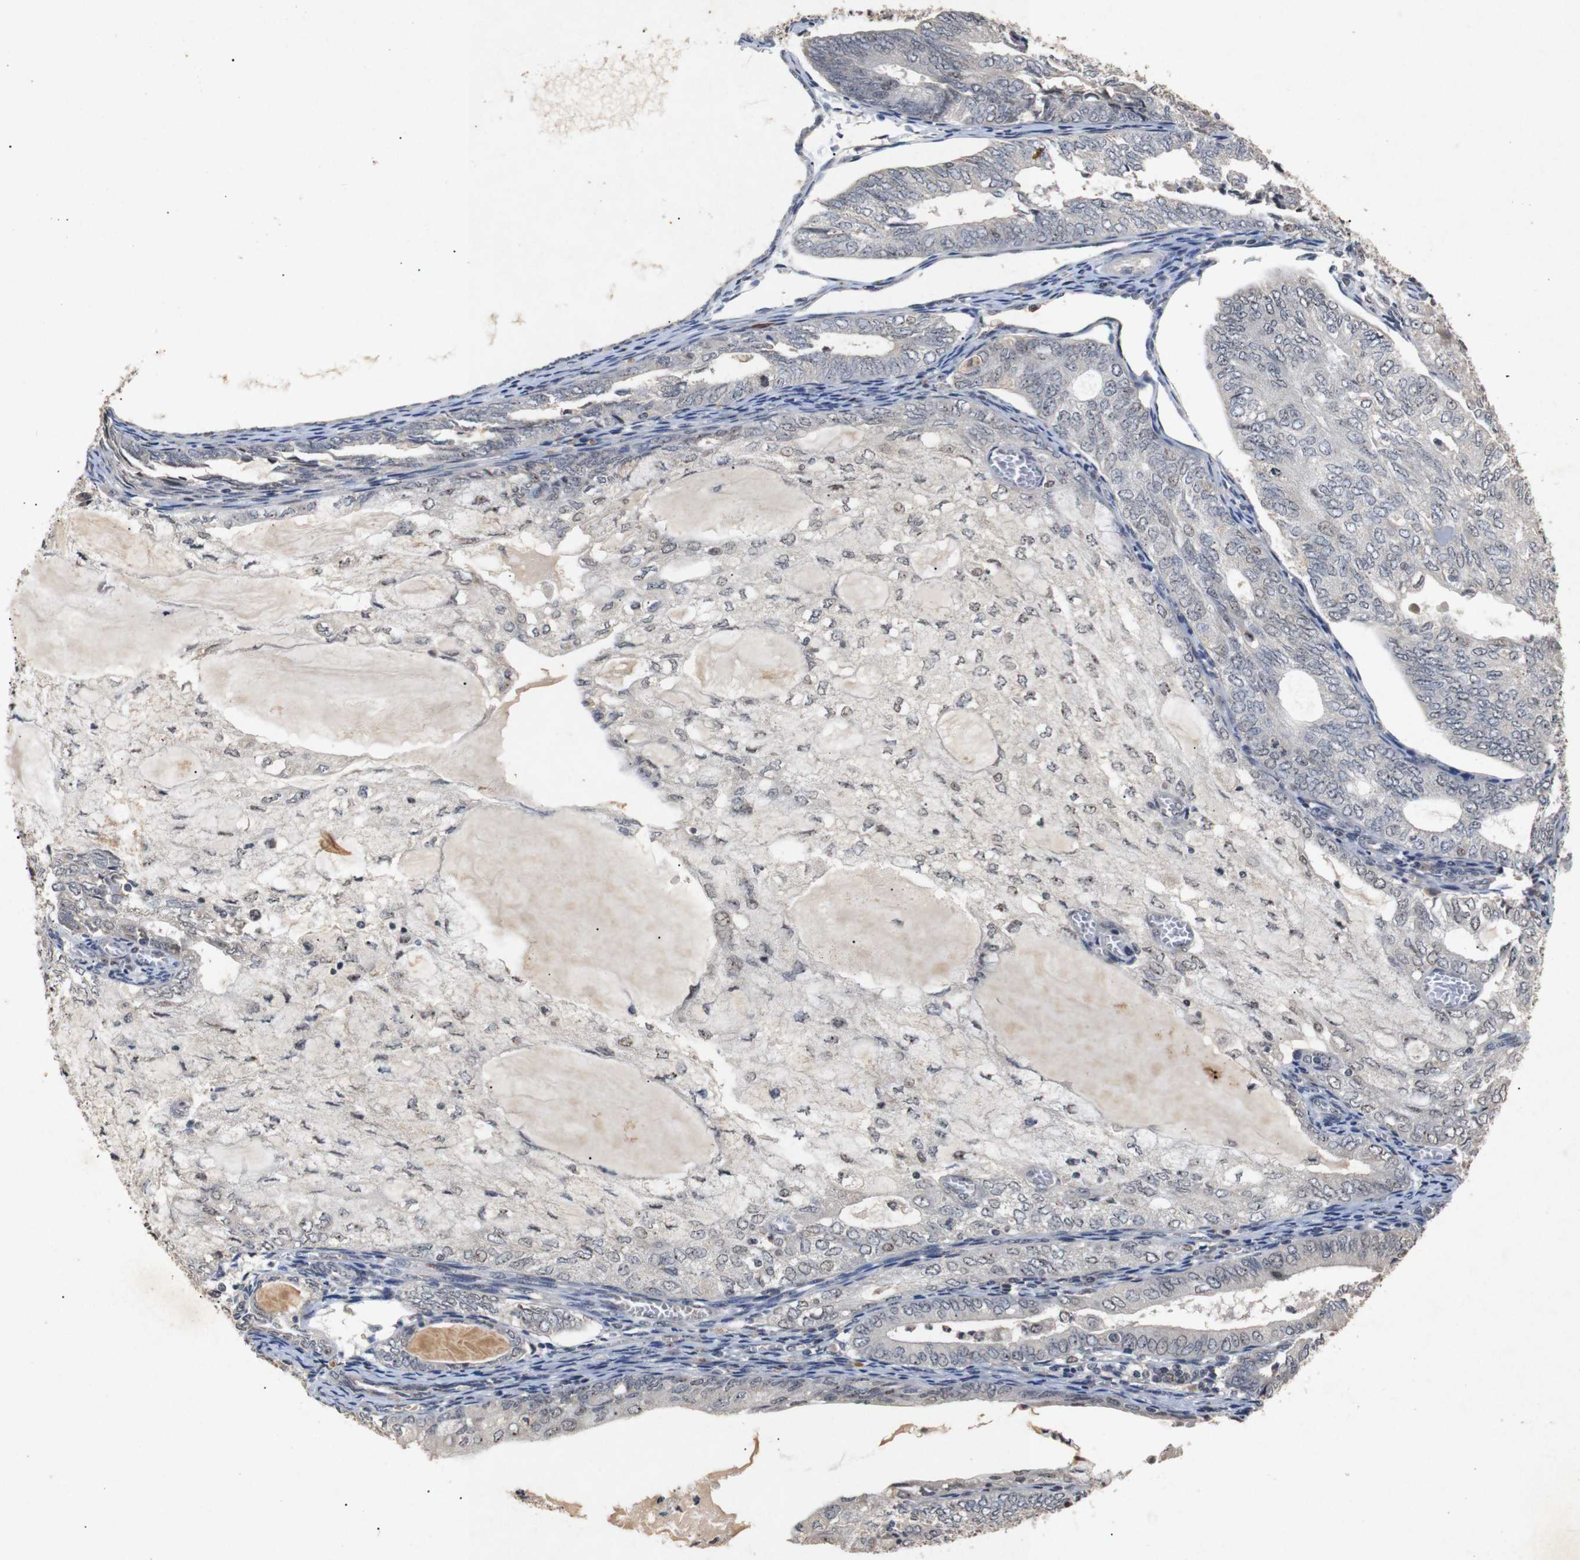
{"staining": {"intensity": "negative", "quantity": "none", "location": "none"}, "tissue": "endometrial cancer", "cell_type": "Tumor cells", "image_type": "cancer", "snomed": [{"axis": "morphology", "description": "Adenocarcinoma, NOS"}, {"axis": "topography", "description": "Endometrium"}], "caption": "Immunohistochemical staining of human endometrial cancer (adenocarcinoma) displays no significant expression in tumor cells.", "gene": "PARN", "patient": {"sex": "female", "age": 81}}